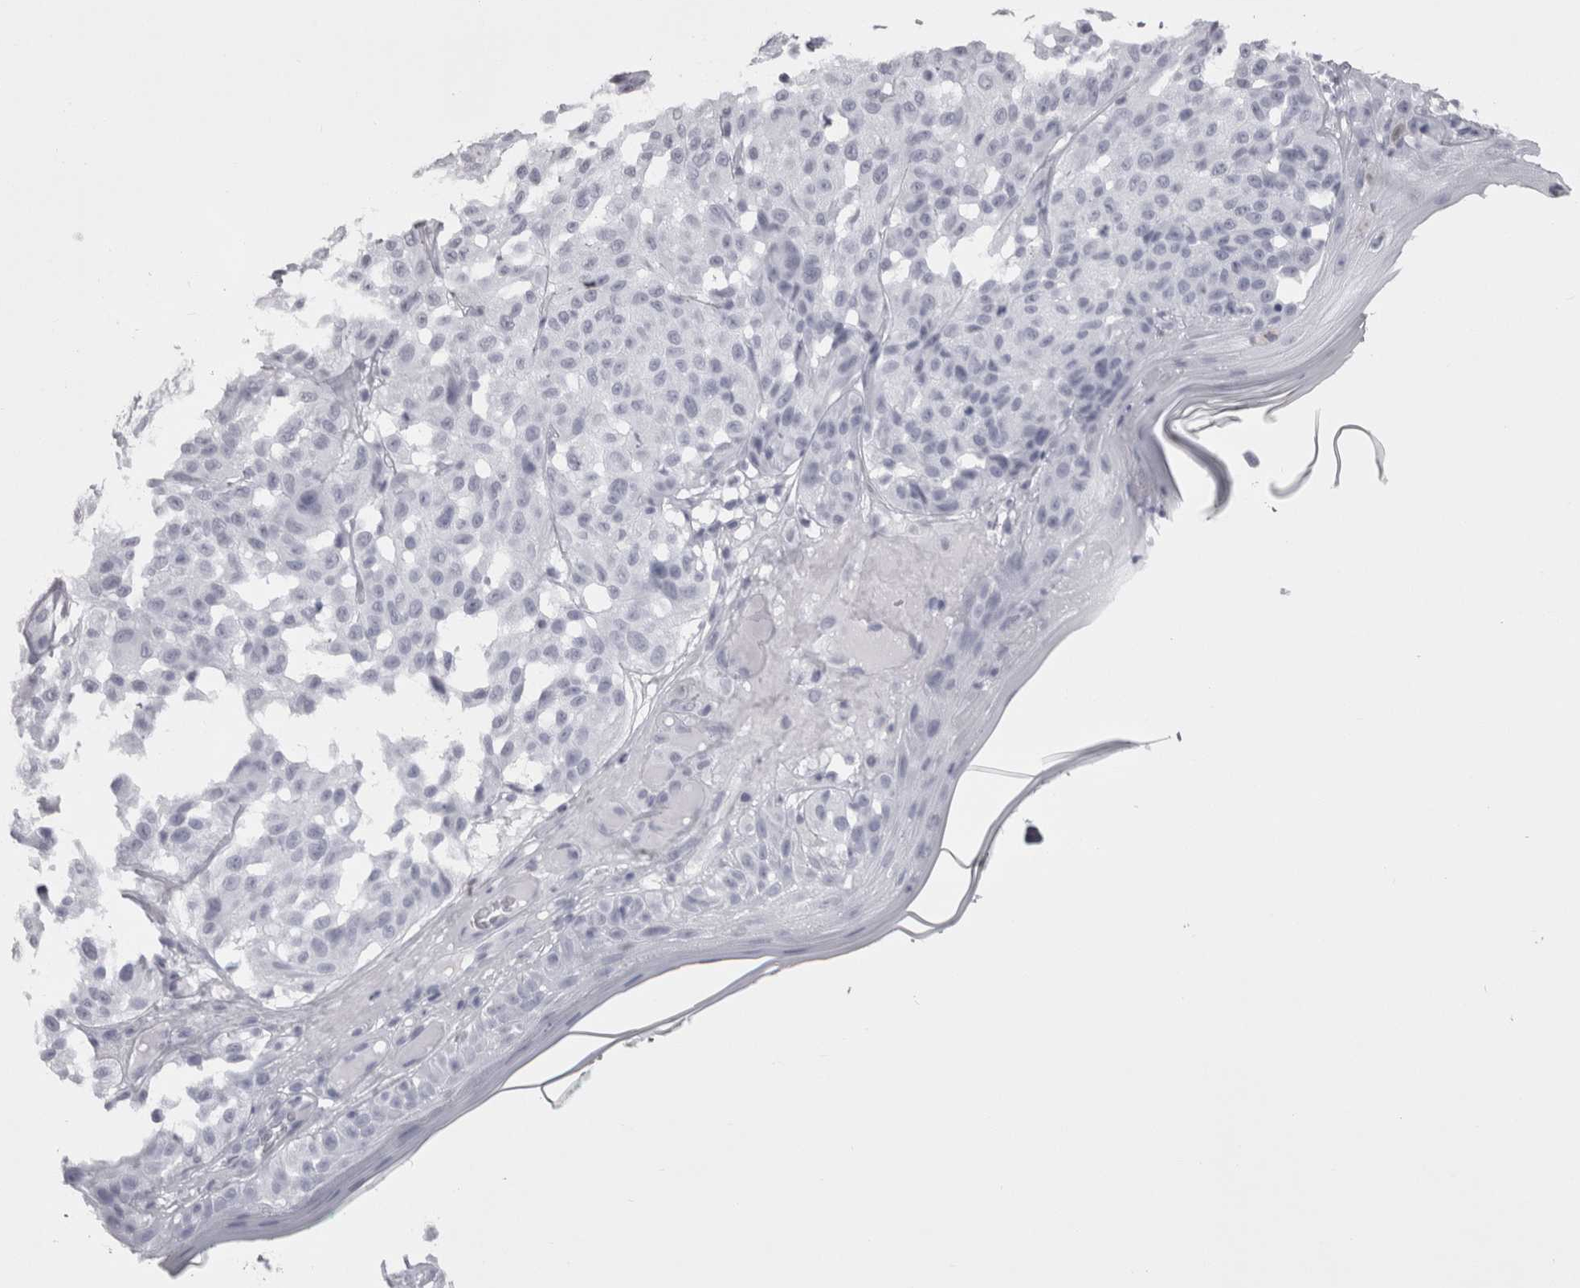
{"staining": {"intensity": "negative", "quantity": "none", "location": "none"}, "tissue": "melanoma", "cell_type": "Tumor cells", "image_type": "cancer", "snomed": [{"axis": "morphology", "description": "Malignant melanoma, NOS"}, {"axis": "topography", "description": "Skin"}], "caption": "Immunohistochemistry (IHC) photomicrograph of neoplastic tissue: malignant melanoma stained with DAB (3,3'-diaminobenzidine) exhibits no significant protein positivity in tumor cells. Nuclei are stained in blue.", "gene": "SKAP1", "patient": {"sex": "female", "age": 46}}